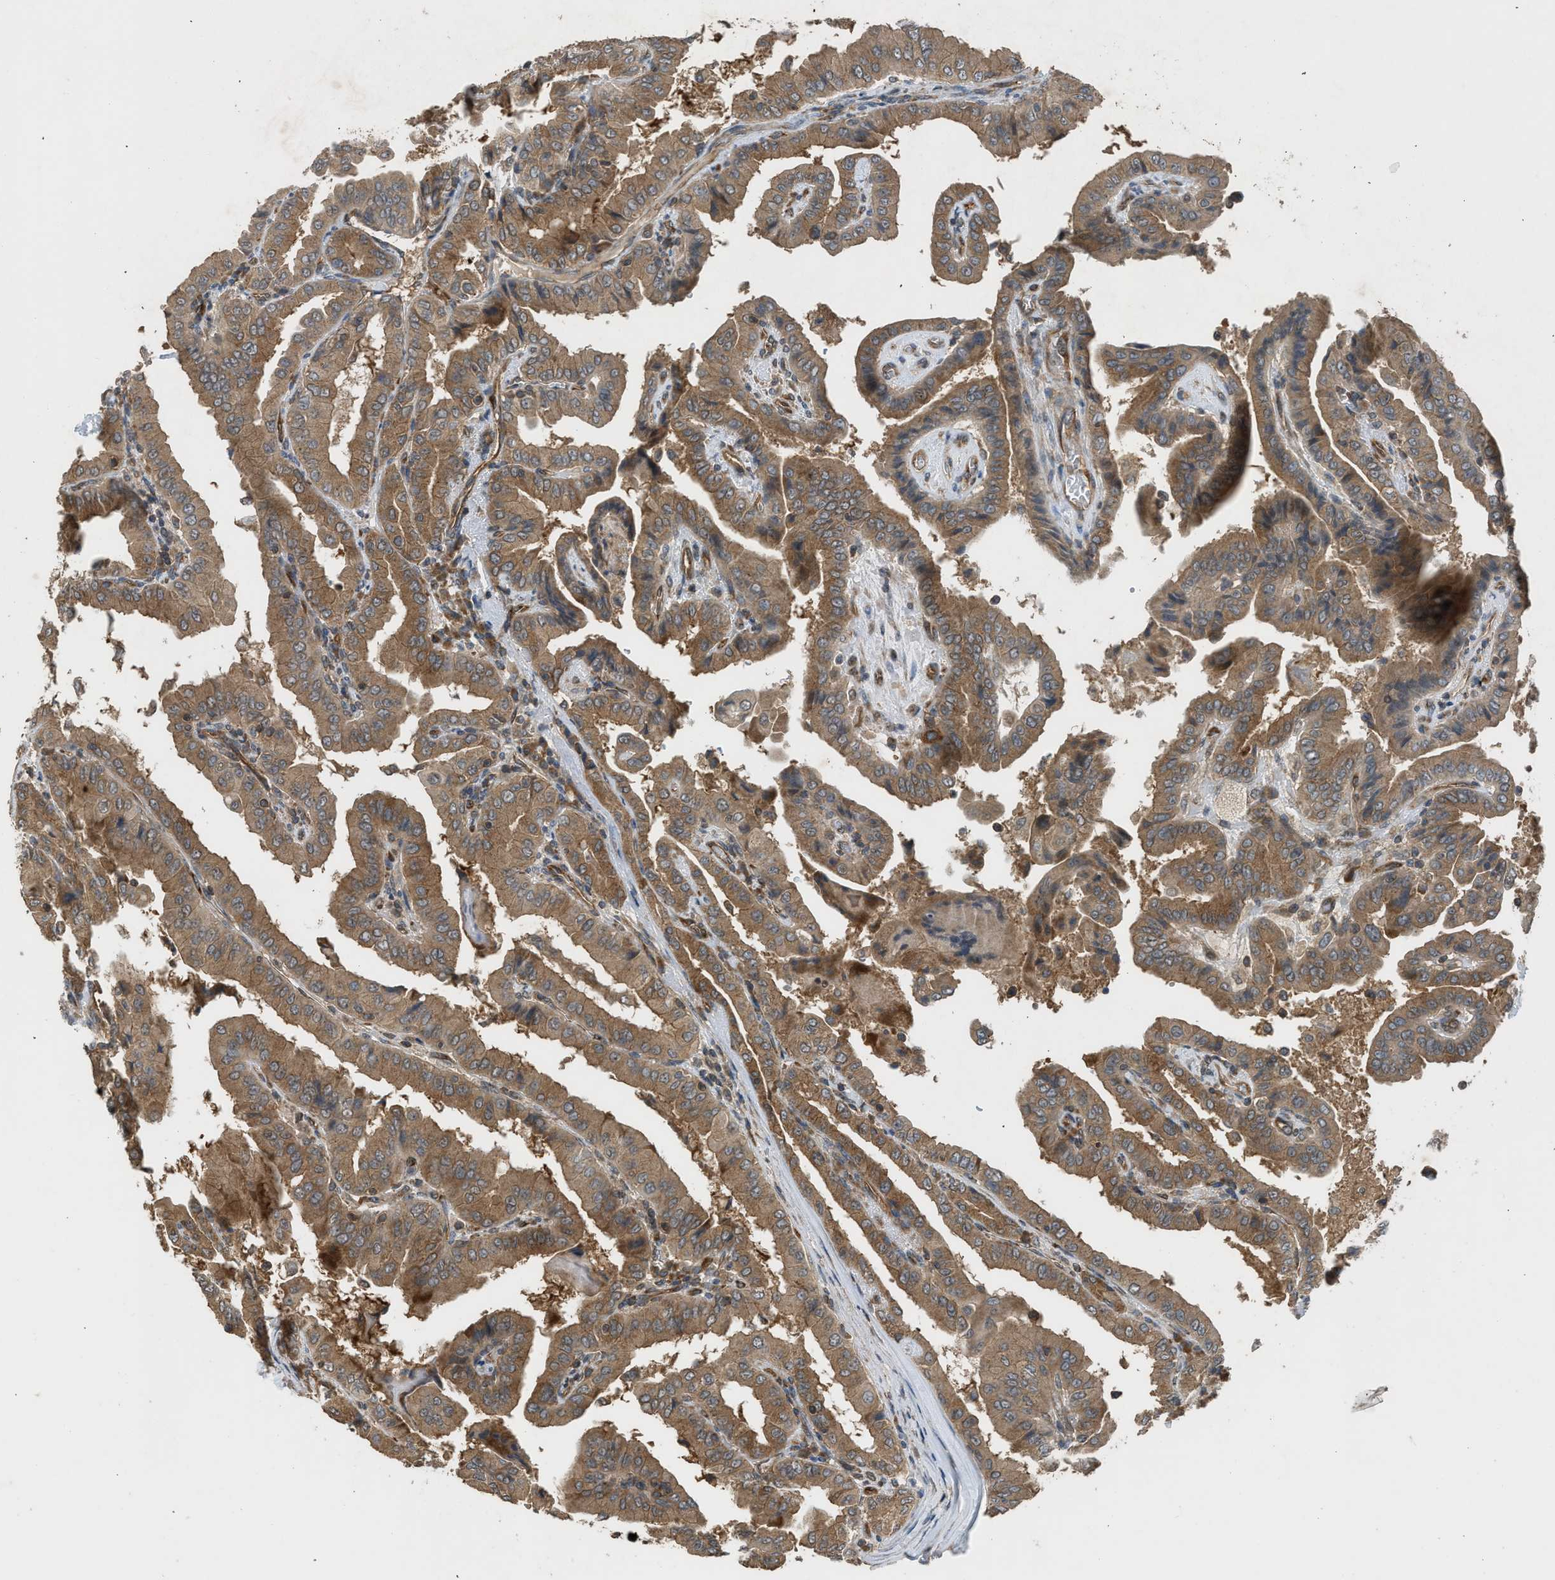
{"staining": {"intensity": "moderate", "quantity": ">75%", "location": "cytoplasmic/membranous"}, "tissue": "thyroid cancer", "cell_type": "Tumor cells", "image_type": "cancer", "snomed": [{"axis": "morphology", "description": "Papillary adenocarcinoma, NOS"}, {"axis": "topography", "description": "Thyroid gland"}], "caption": "Brown immunohistochemical staining in thyroid cancer displays moderate cytoplasmic/membranous positivity in approximately >75% of tumor cells.", "gene": "HIP1R", "patient": {"sex": "male", "age": 33}}